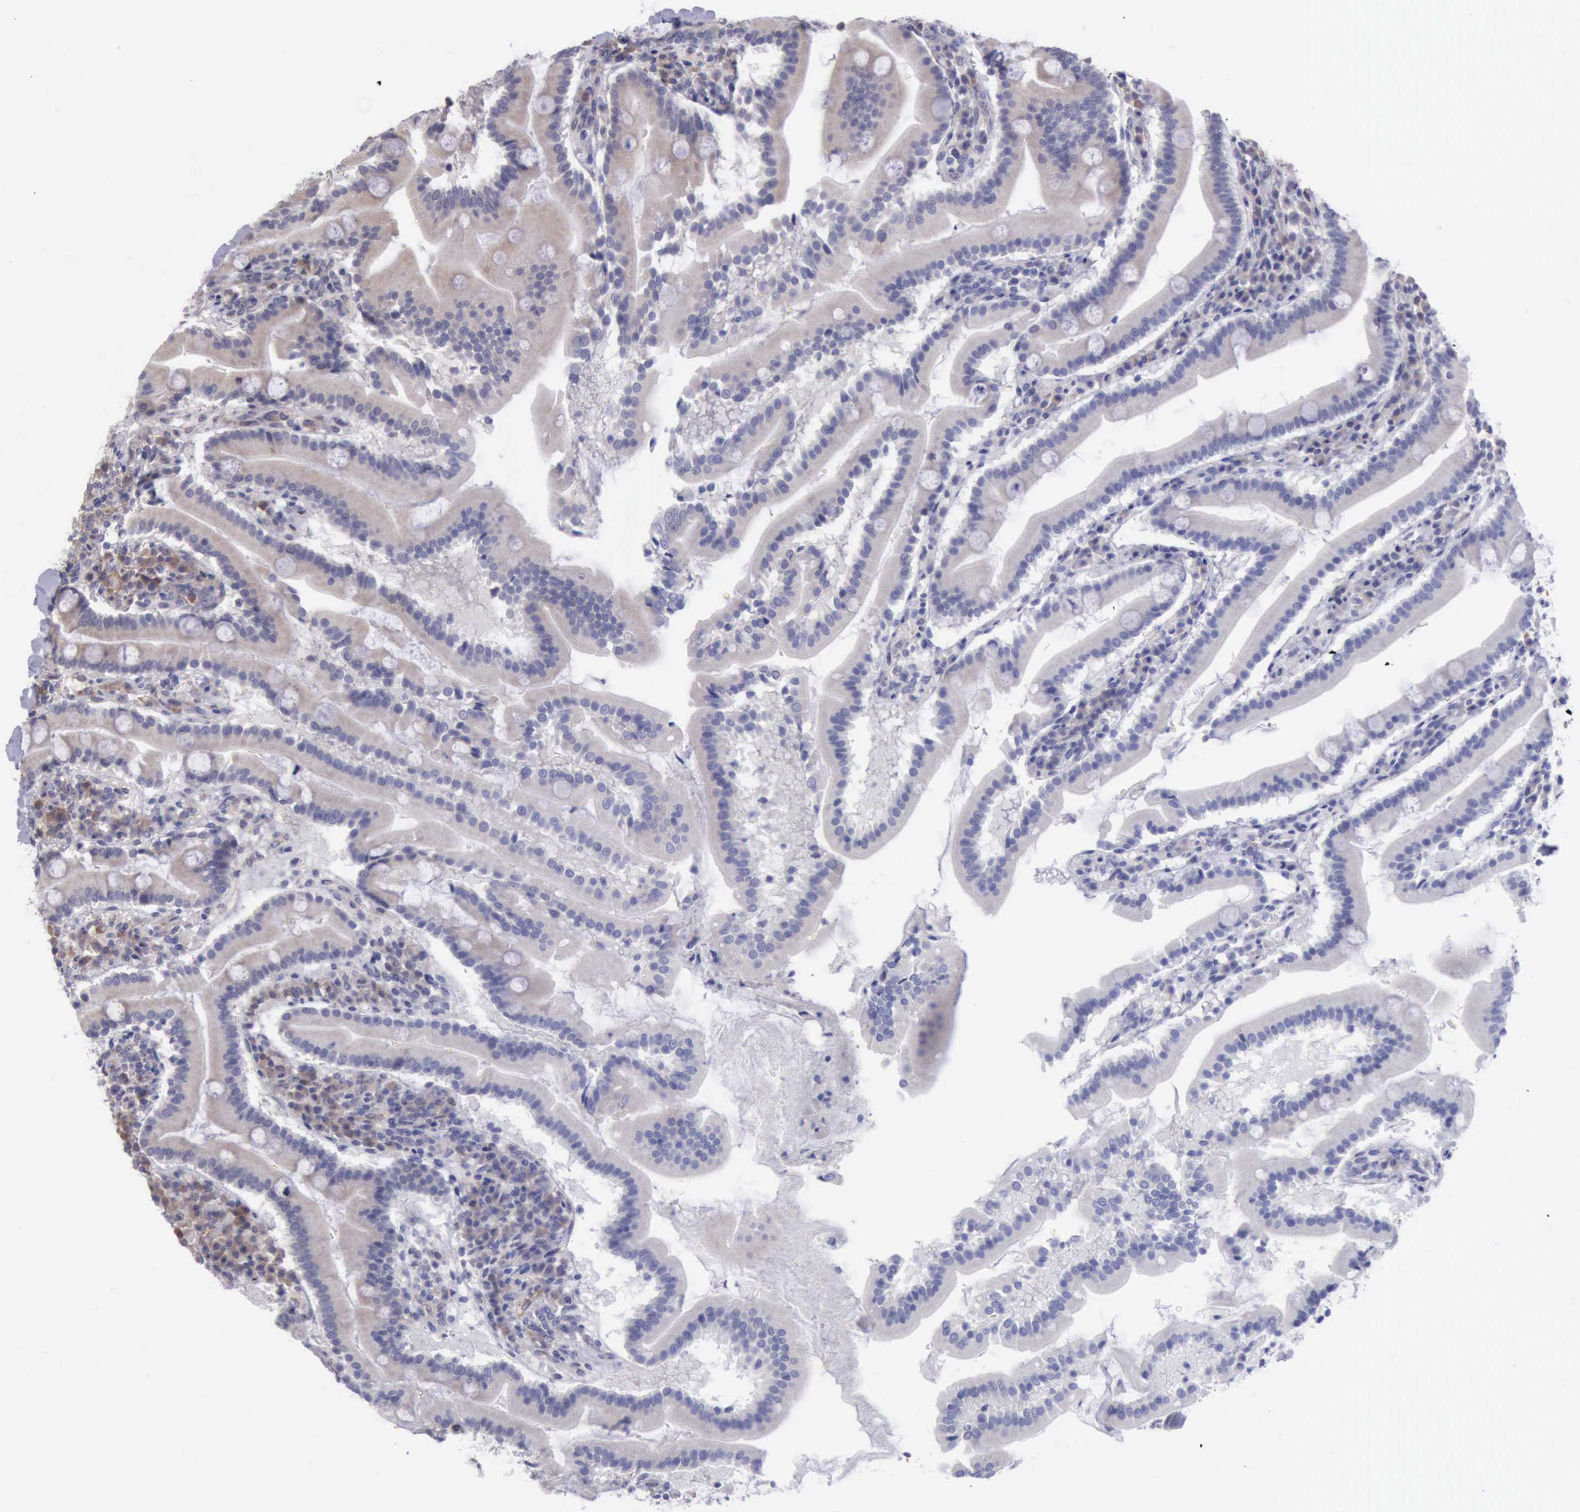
{"staining": {"intensity": "weak", "quantity": "25%-75%", "location": "cytoplasmic/membranous"}, "tissue": "duodenum", "cell_type": "Glandular cells", "image_type": "normal", "snomed": [{"axis": "morphology", "description": "Normal tissue, NOS"}, {"axis": "topography", "description": "Duodenum"}], "caption": "The photomicrograph reveals immunohistochemical staining of unremarkable duodenum. There is weak cytoplasmic/membranous positivity is present in approximately 25%-75% of glandular cells.", "gene": "DNAJB7", "patient": {"sex": "male", "age": 50}}